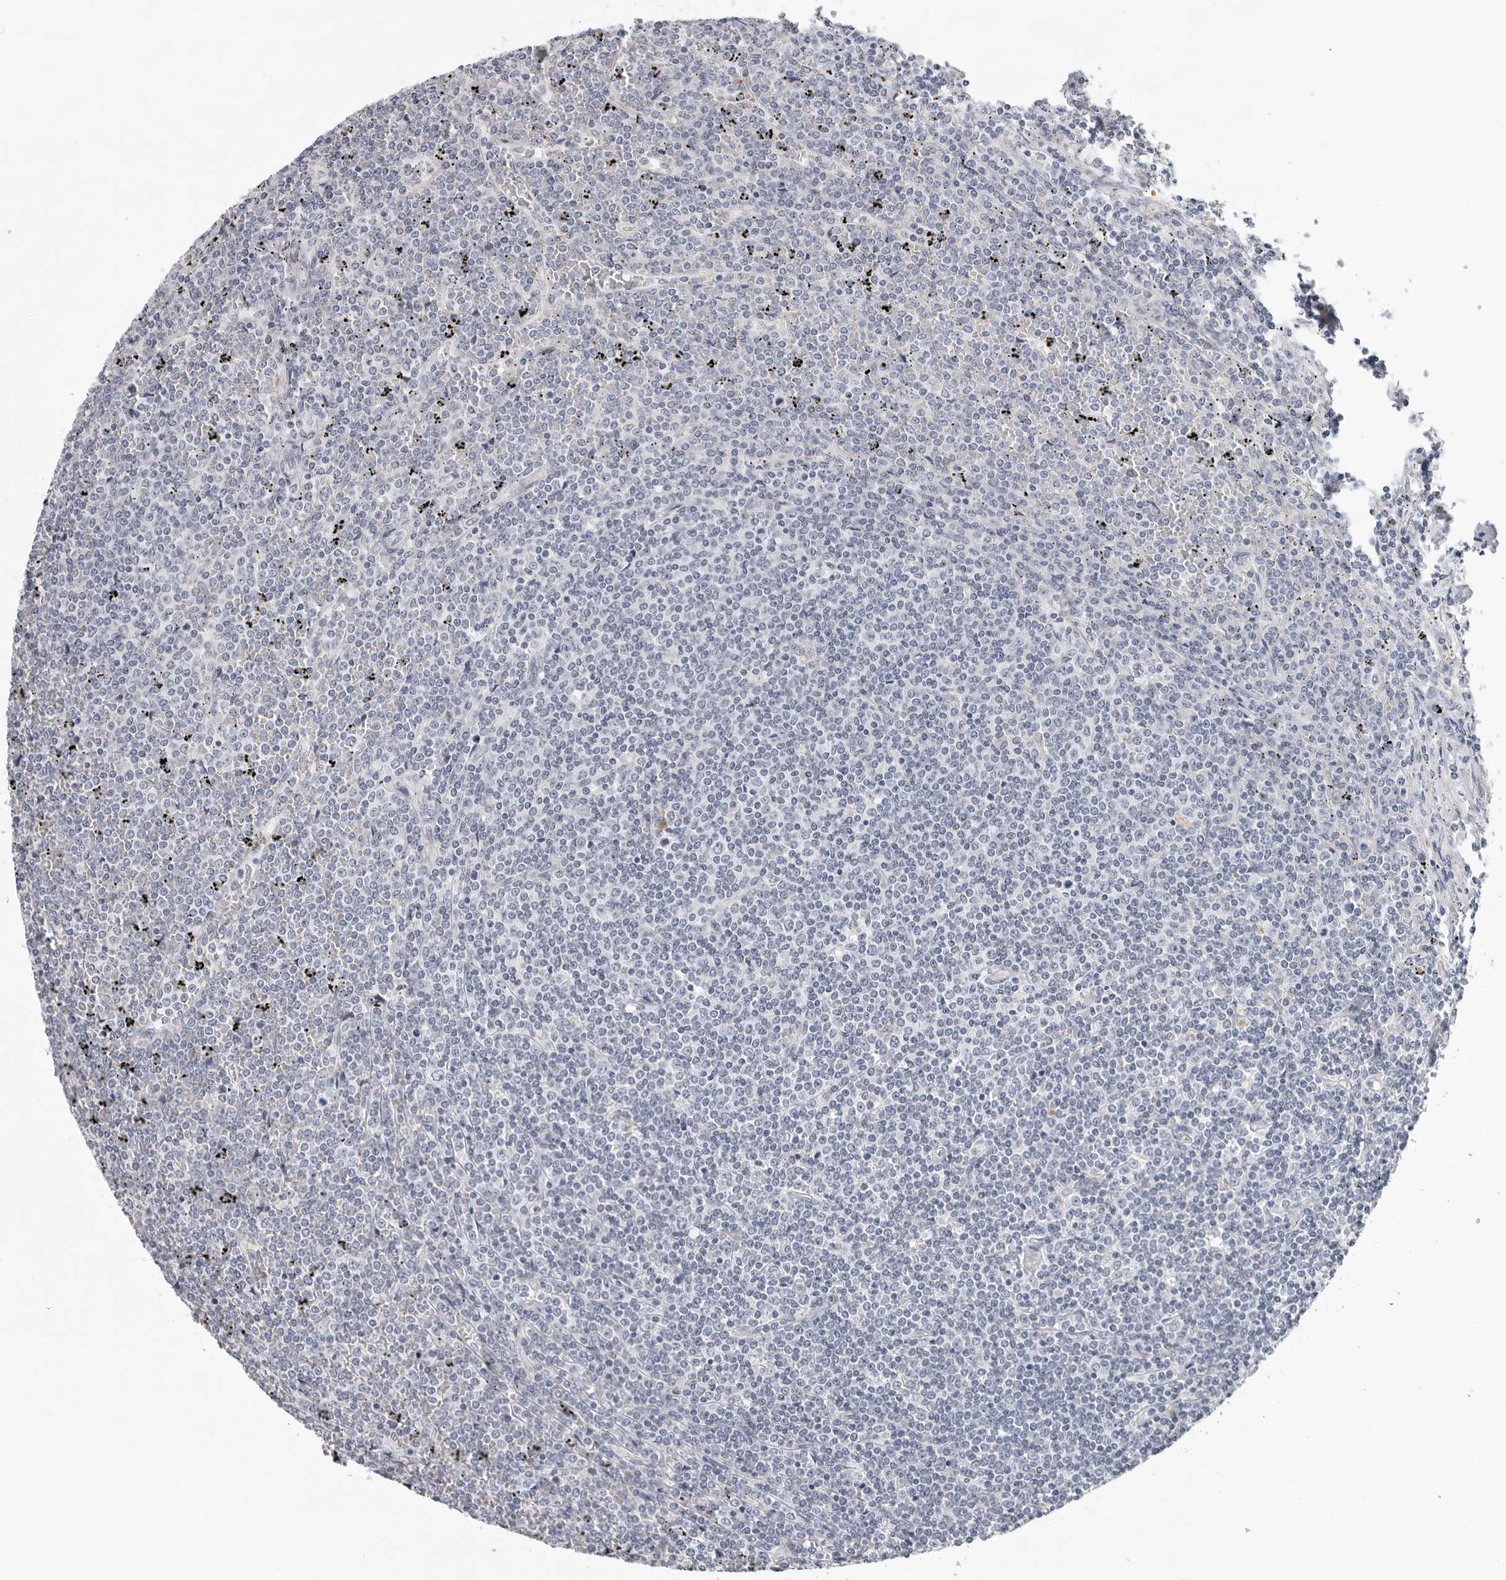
{"staining": {"intensity": "negative", "quantity": "none", "location": "none"}, "tissue": "lymphoma", "cell_type": "Tumor cells", "image_type": "cancer", "snomed": [{"axis": "morphology", "description": "Malignant lymphoma, non-Hodgkin's type, Low grade"}, {"axis": "topography", "description": "Spleen"}], "caption": "This is an IHC micrograph of lymphoma. There is no positivity in tumor cells.", "gene": "CCDC28B", "patient": {"sex": "female", "age": 19}}